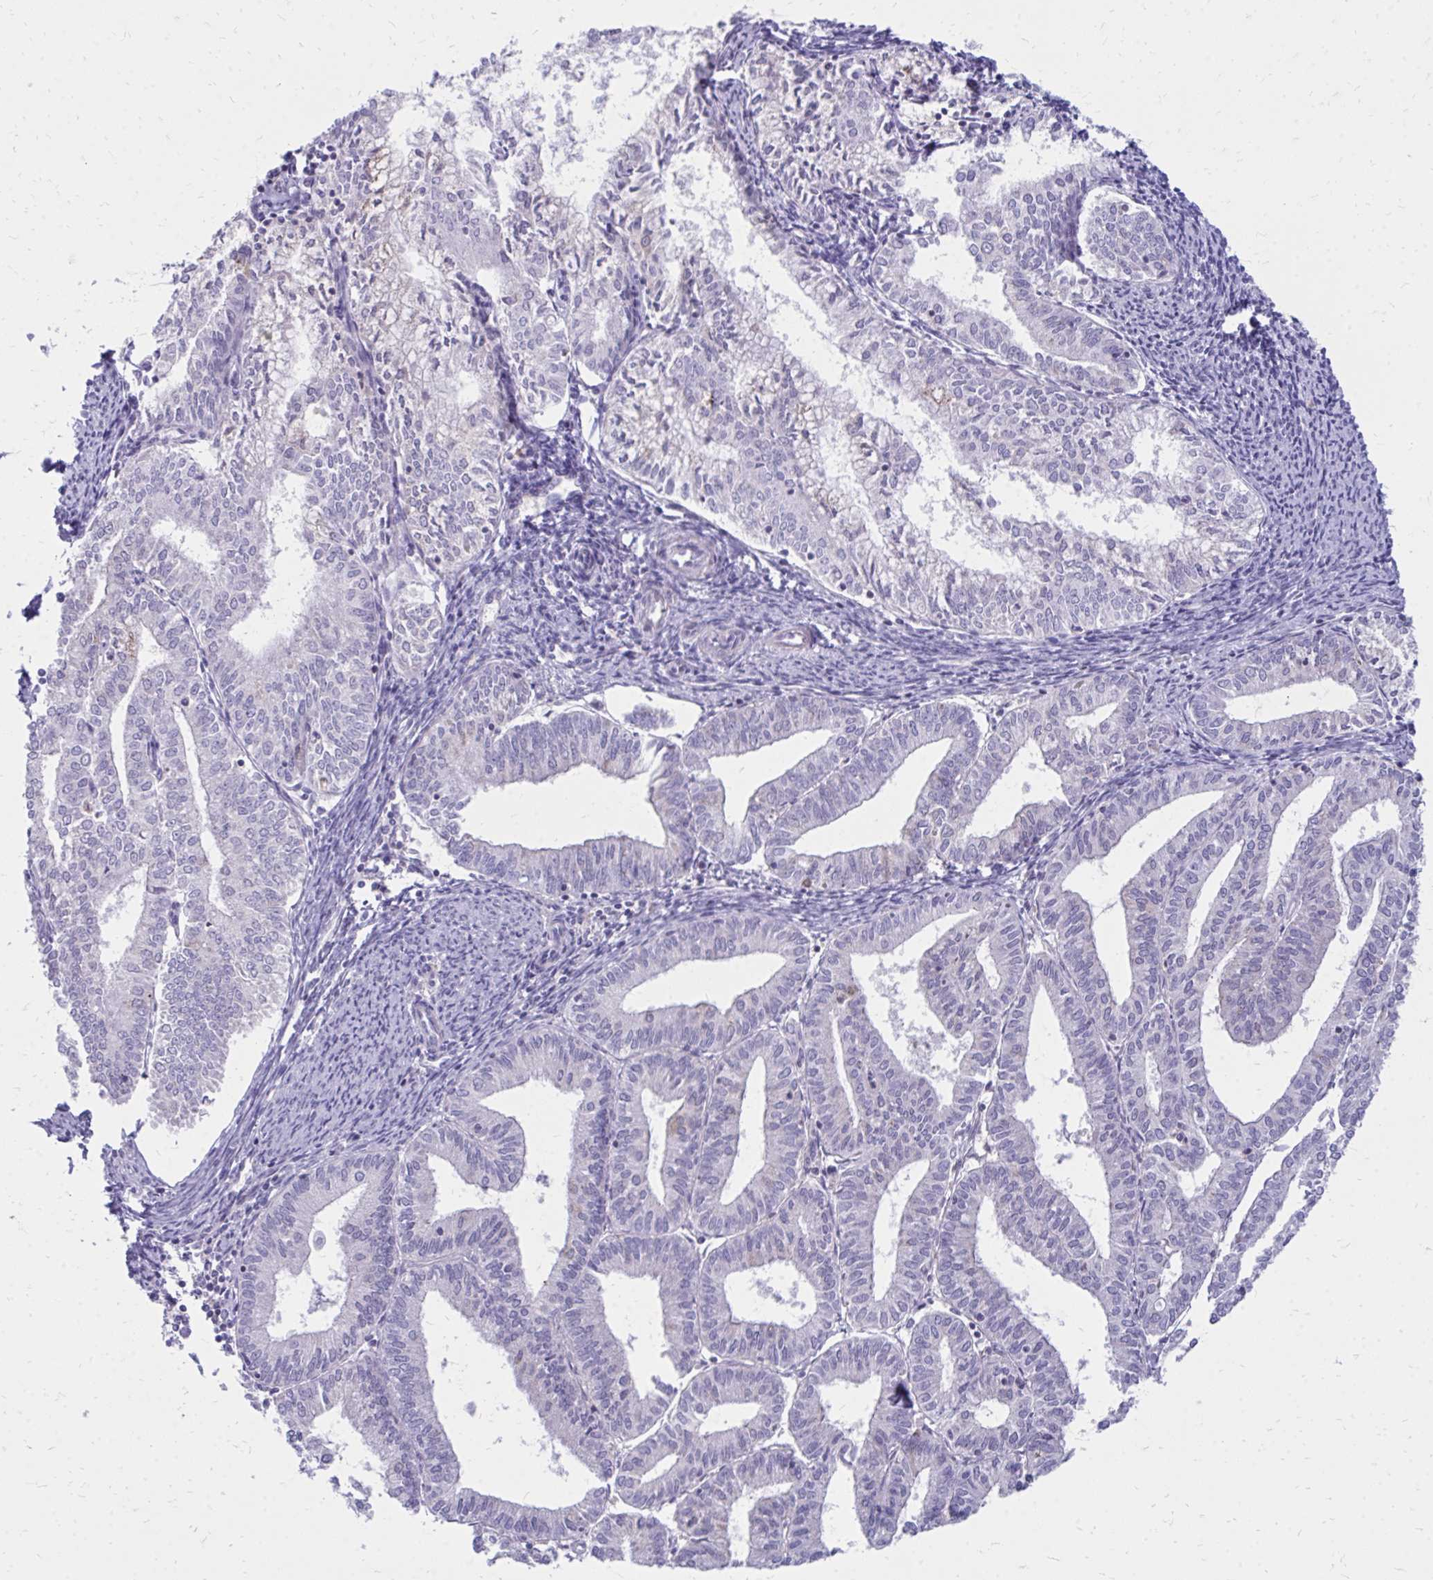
{"staining": {"intensity": "negative", "quantity": "none", "location": "none"}, "tissue": "endometrial cancer", "cell_type": "Tumor cells", "image_type": "cancer", "snomed": [{"axis": "morphology", "description": "Adenocarcinoma, NOS"}, {"axis": "topography", "description": "Endometrium"}], "caption": "DAB (3,3'-diaminobenzidine) immunohistochemical staining of human adenocarcinoma (endometrial) reveals no significant positivity in tumor cells.", "gene": "ASAP1", "patient": {"sex": "female", "age": 61}}